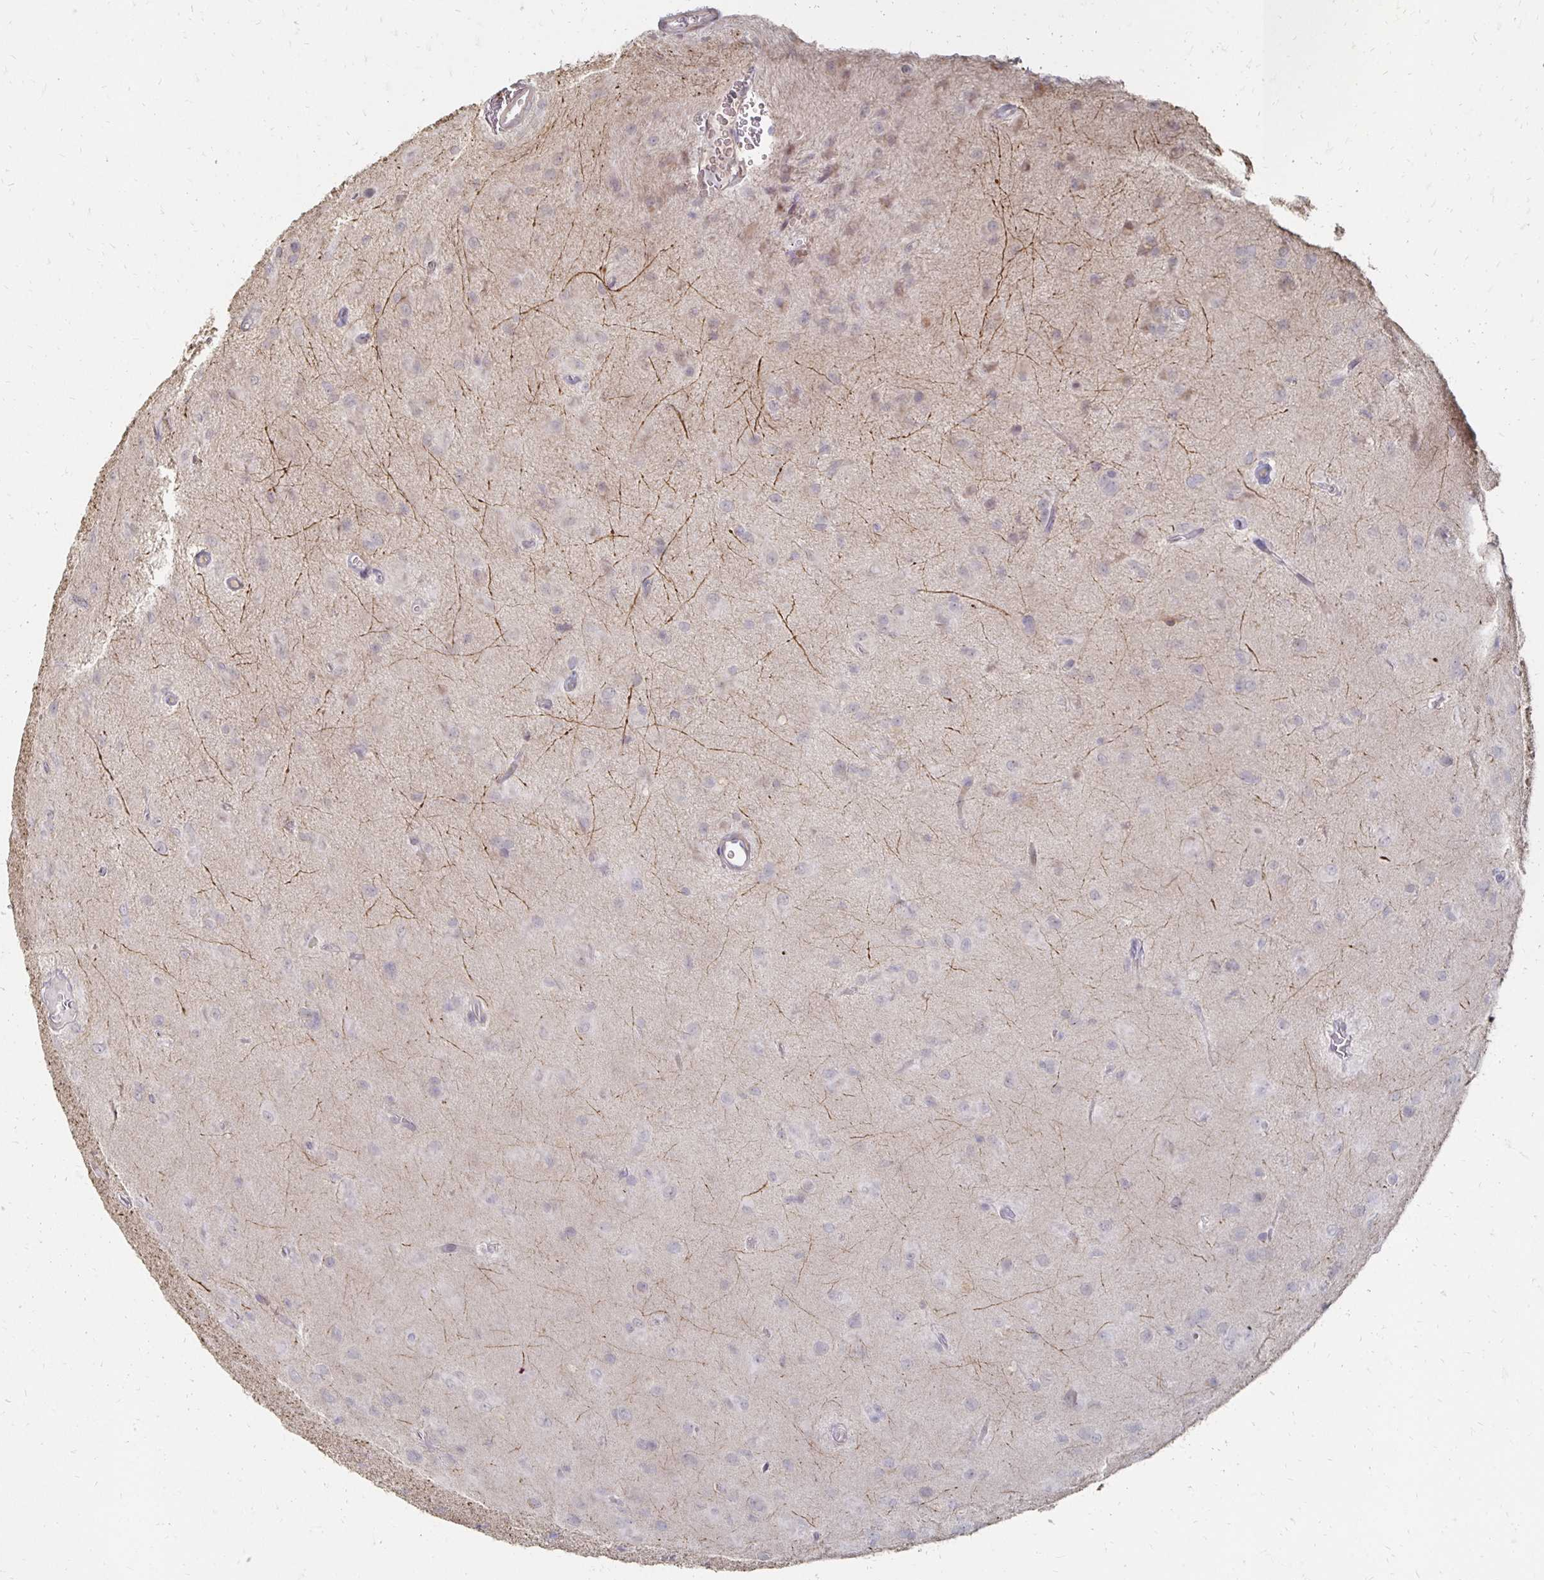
{"staining": {"intensity": "weak", "quantity": "<25%", "location": "cytoplasmic/membranous"}, "tissue": "glioma", "cell_type": "Tumor cells", "image_type": "cancer", "snomed": [{"axis": "morphology", "description": "Glioma, malignant, Low grade"}, {"axis": "topography", "description": "Brain"}], "caption": "High magnification brightfield microscopy of glioma stained with DAB (3,3'-diaminobenzidine) (brown) and counterstained with hematoxylin (blue): tumor cells show no significant expression.", "gene": "ZNF727", "patient": {"sex": "male", "age": 58}}